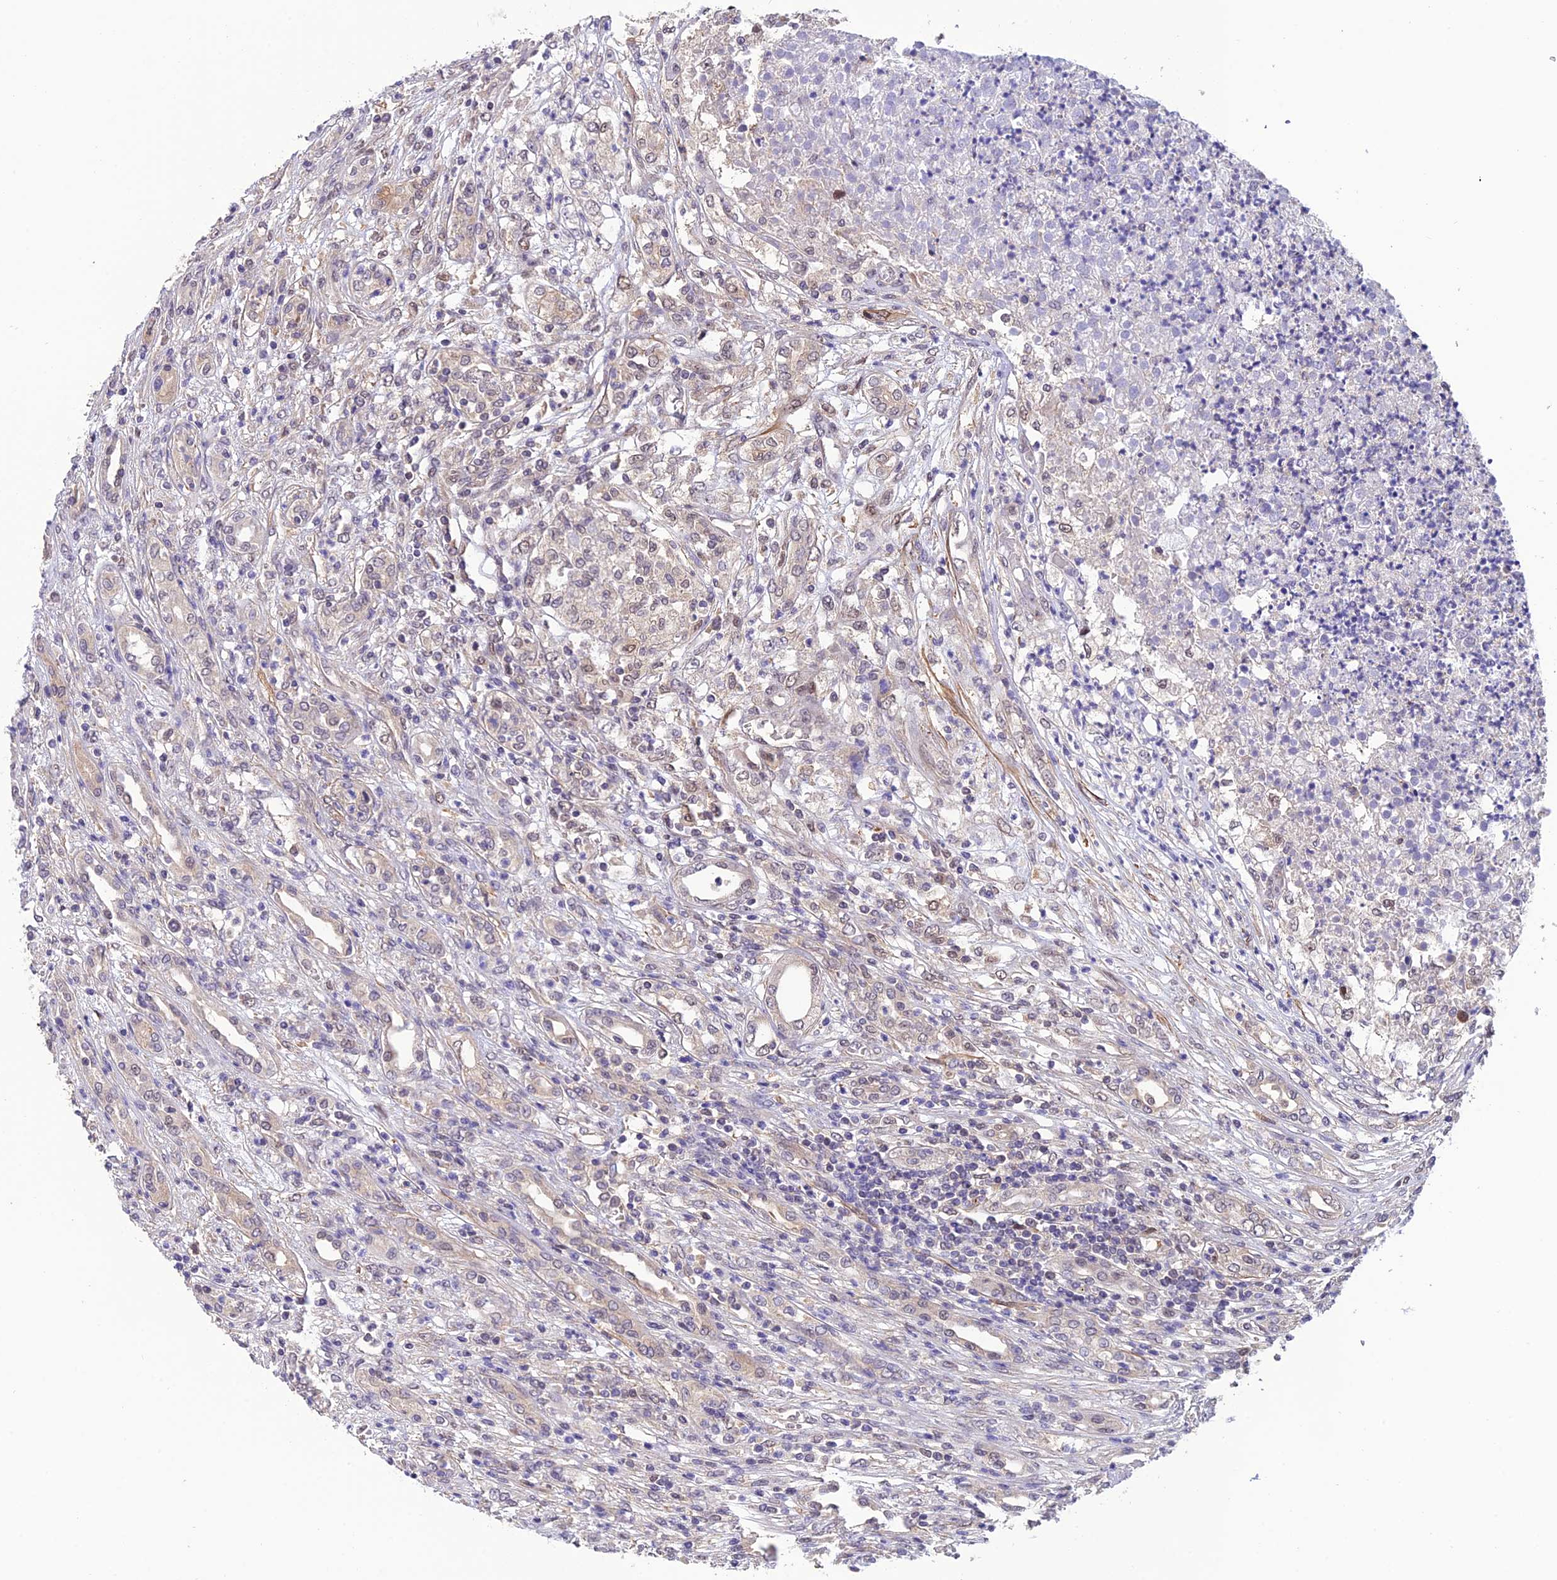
{"staining": {"intensity": "negative", "quantity": "none", "location": "none"}, "tissue": "renal cancer", "cell_type": "Tumor cells", "image_type": "cancer", "snomed": [{"axis": "morphology", "description": "Adenocarcinoma, NOS"}, {"axis": "topography", "description": "Kidney"}], "caption": "Immunohistochemistry of renal cancer reveals no expression in tumor cells. The staining is performed using DAB (3,3'-diaminobenzidine) brown chromogen with nuclei counter-stained in using hematoxylin.", "gene": "PSMB3", "patient": {"sex": "female", "age": 54}}